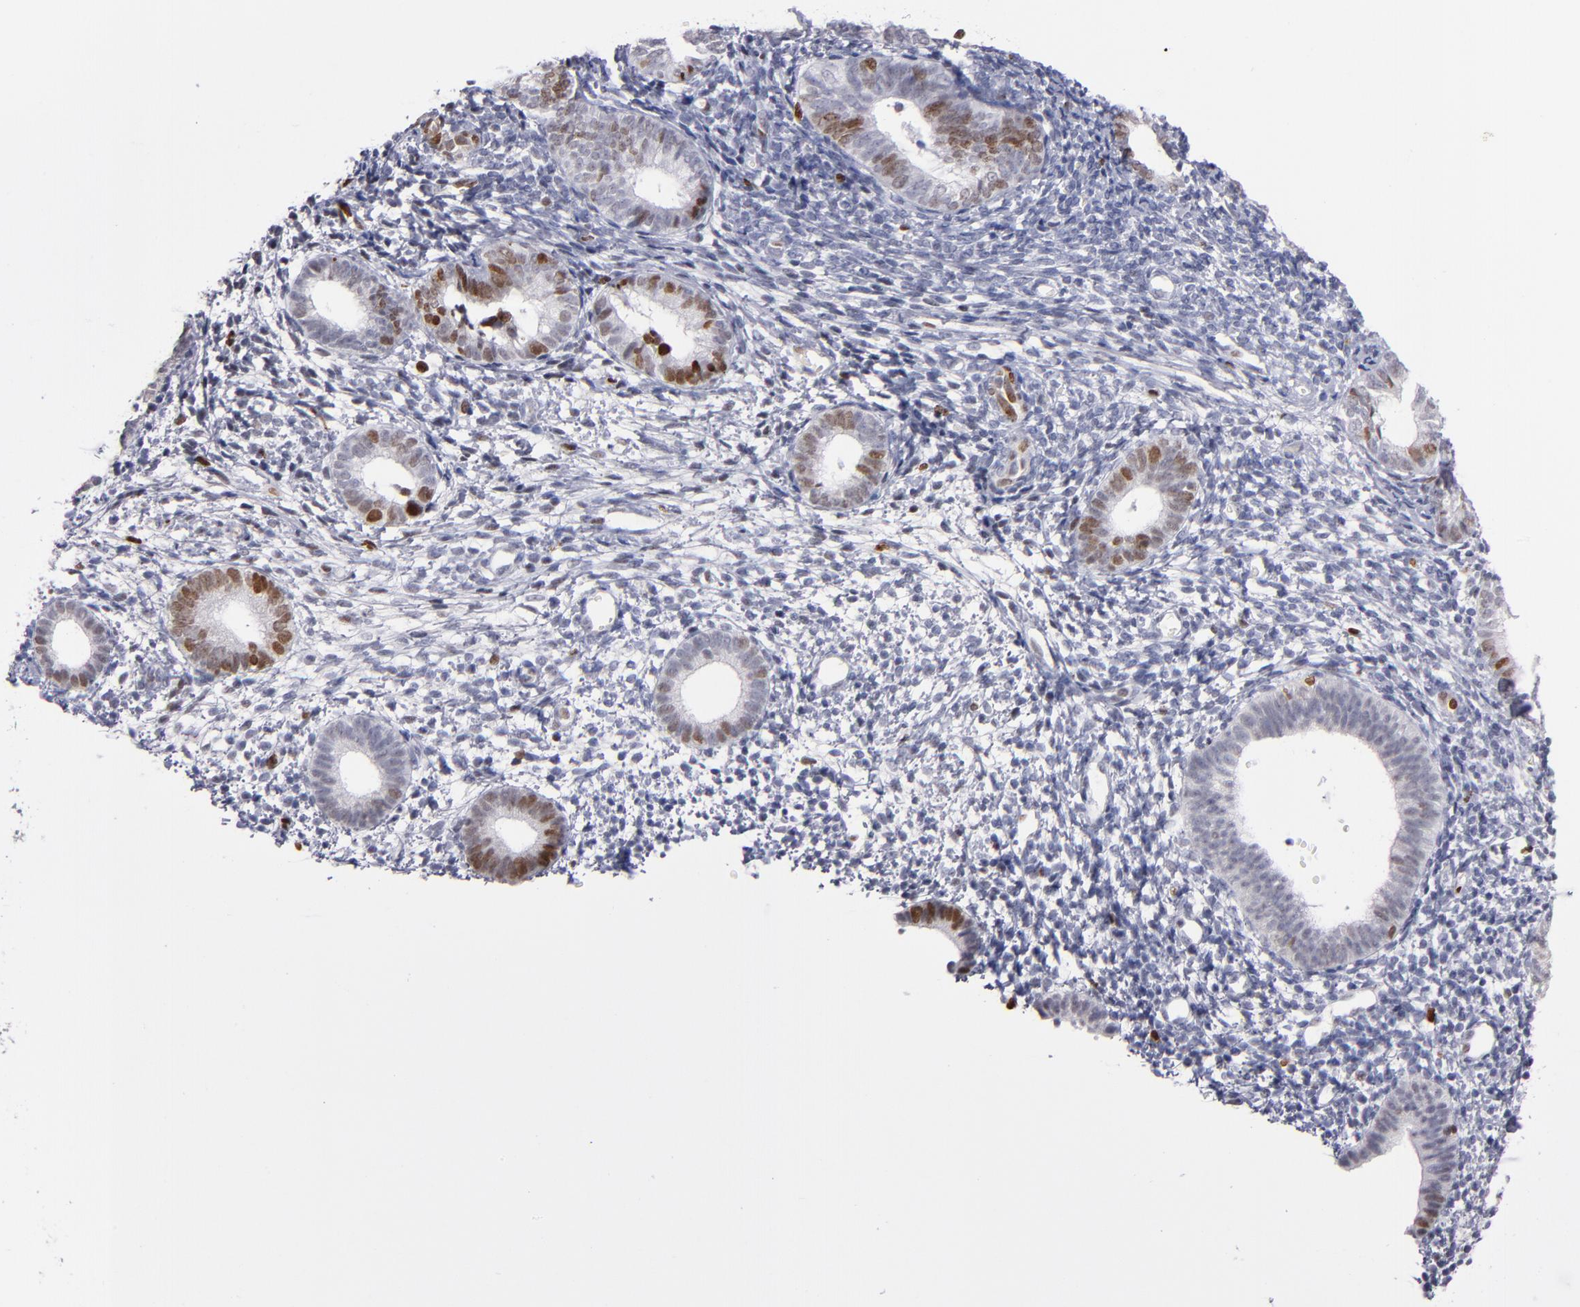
{"staining": {"intensity": "moderate", "quantity": "<25%", "location": "nuclear"}, "tissue": "endometrium", "cell_type": "Cells in endometrial stroma", "image_type": "normal", "snomed": [{"axis": "morphology", "description": "Normal tissue, NOS"}, {"axis": "topography", "description": "Smooth muscle"}, {"axis": "topography", "description": "Endometrium"}], "caption": "A high-resolution micrograph shows immunohistochemistry staining of benign endometrium, which demonstrates moderate nuclear expression in approximately <25% of cells in endometrial stroma. Using DAB (3,3'-diaminobenzidine) (brown) and hematoxylin (blue) stains, captured at high magnification using brightfield microscopy.", "gene": "POLA1", "patient": {"sex": "female", "age": 57}}